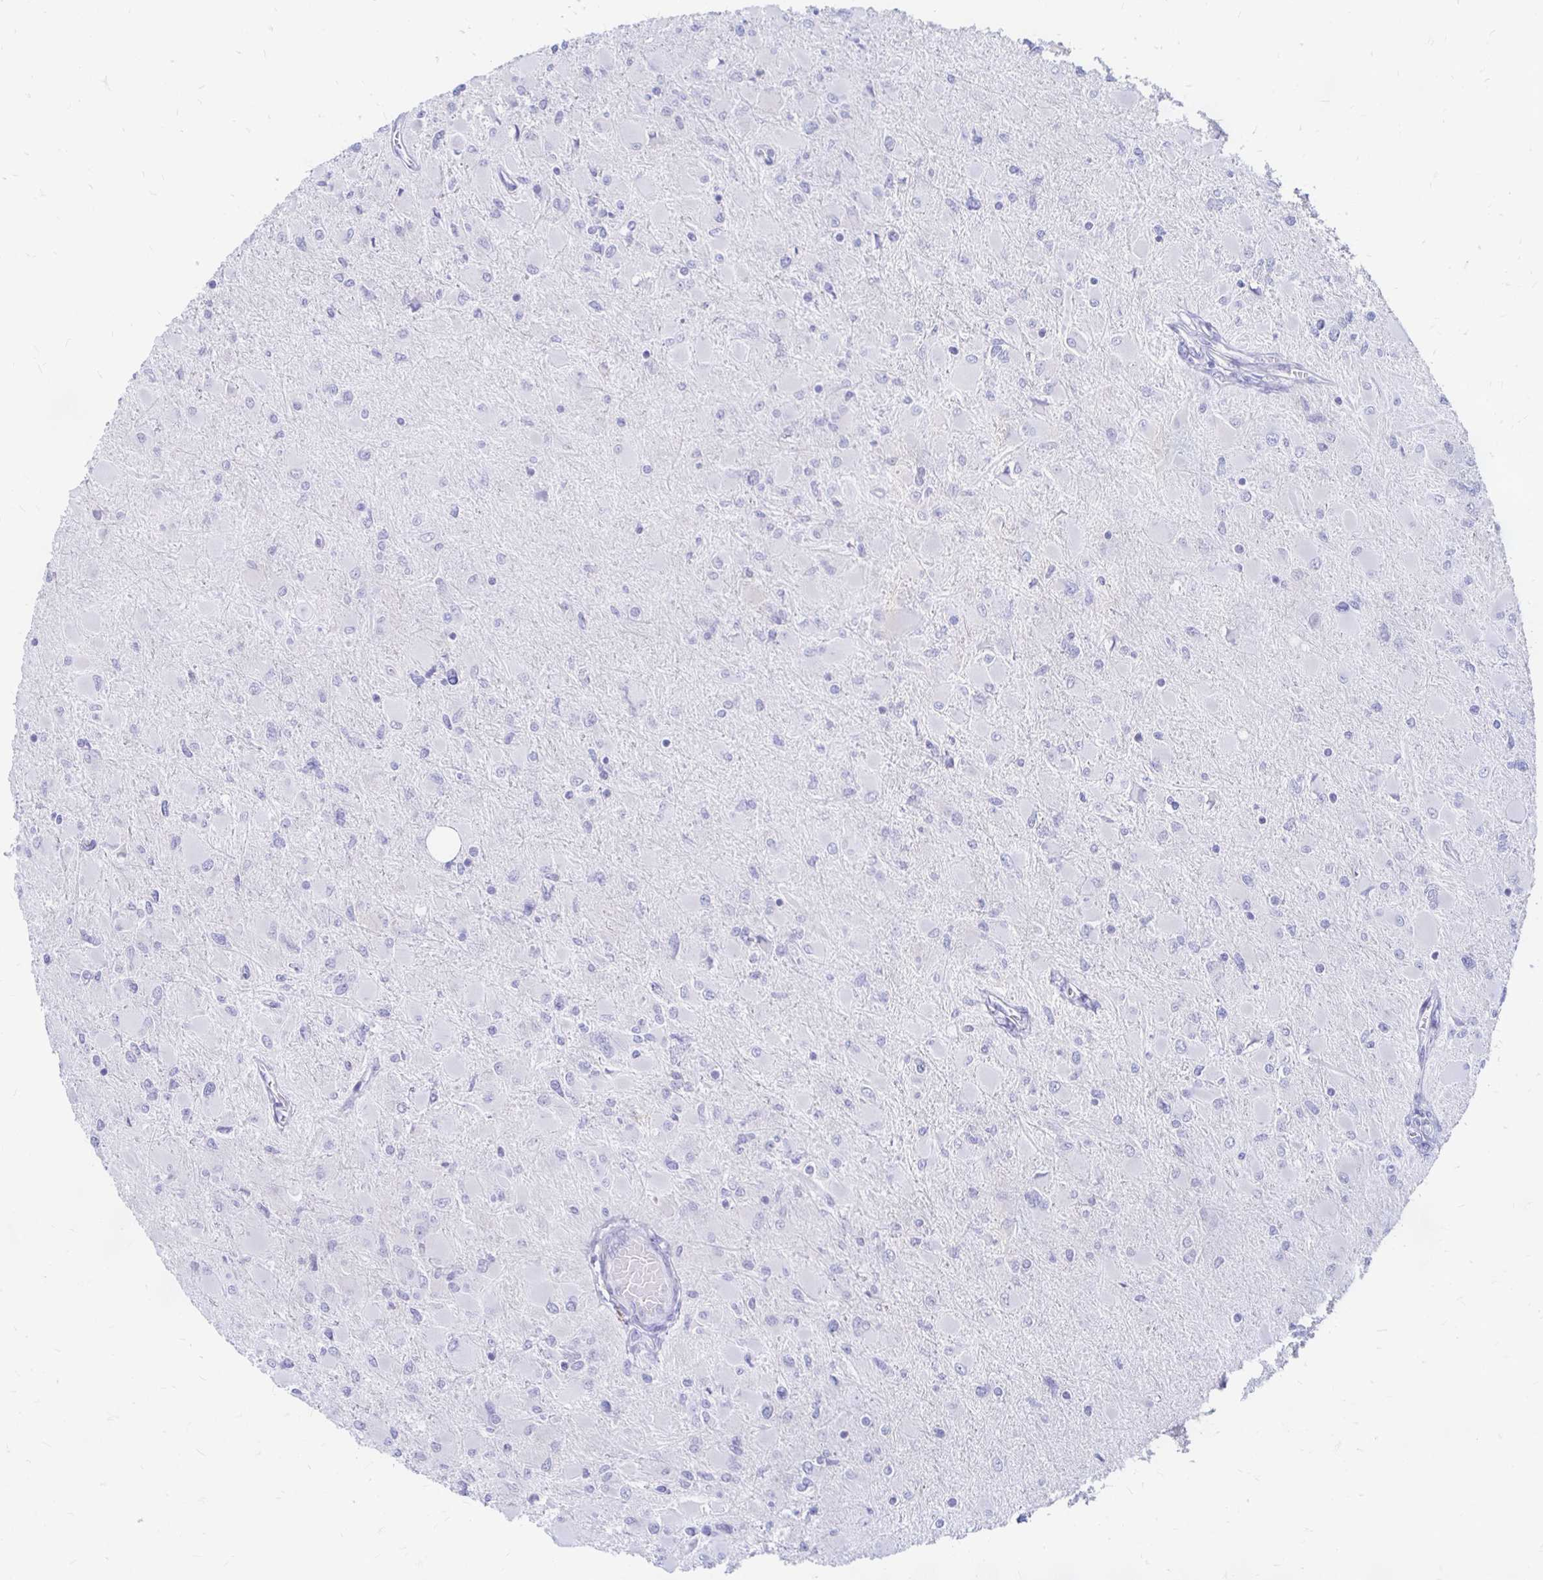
{"staining": {"intensity": "negative", "quantity": "none", "location": "none"}, "tissue": "glioma", "cell_type": "Tumor cells", "image_type": "cancer", "snomed": [{"axis": "morphology", "description": "Glioma, malignant, High grade"}, {"axis": "topography", "description": "Cerebral cortex"}], "caption": "IHC histopathology image of neoplastic tissue: malignant high-grade glioma stained with DAB (3,3'-diaminobenzidine) displays no significant protein positivity in tumor cells.", "gene": "PEG10", "patient": {"sex": "female", "age": 36}}